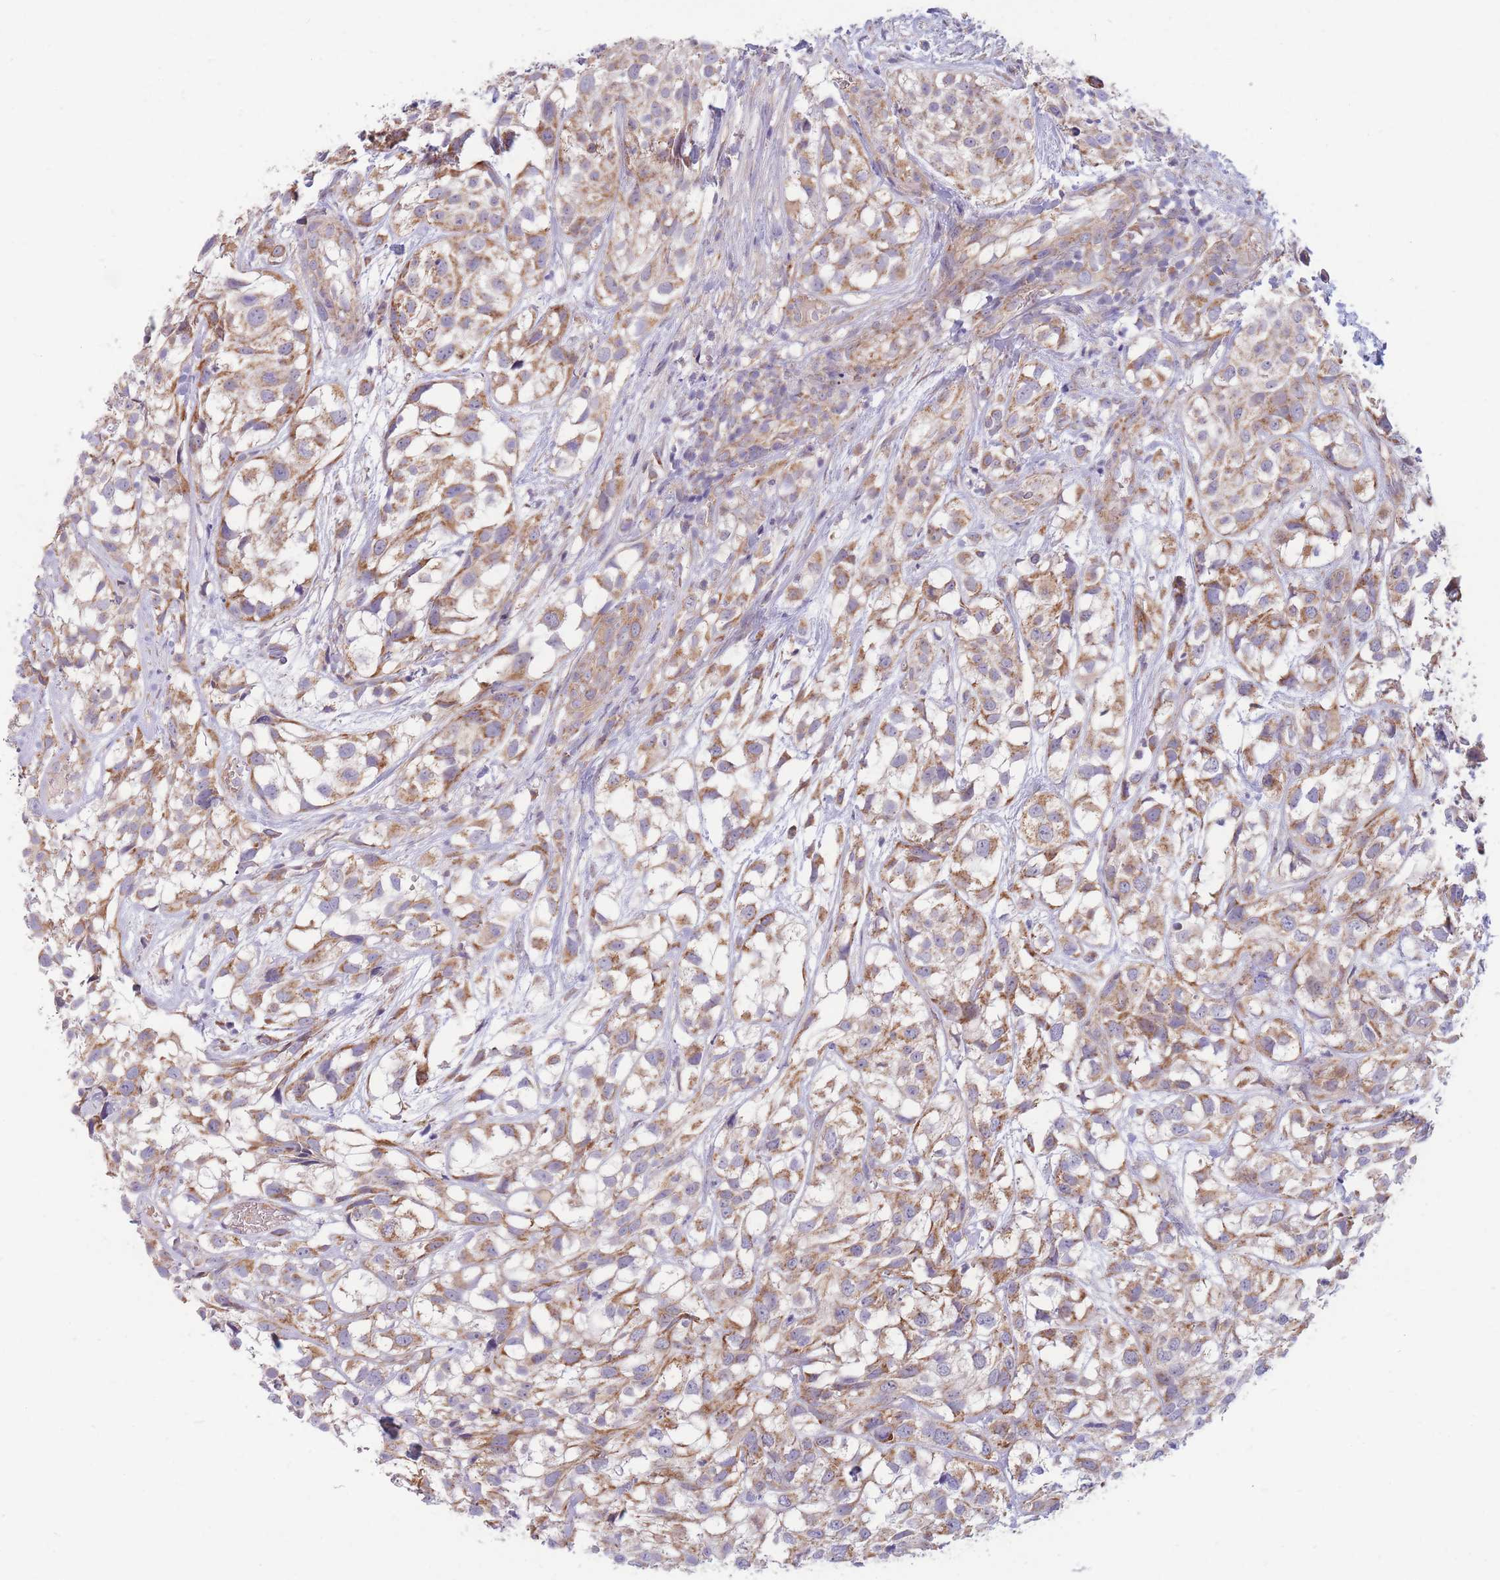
{"staining": {"intensity": "moderate", "quantity": ">75%", "location": "cytoplasmic/membranous"}, "tissue": "urothelial cancer", "cell_type": "Tumor cells", "image_type": "cancer", "snomed": [{"axis": "morphology", "description": "Urothelial carcinoma, High grade"}, {"axis": "topography", "description": "Urinary bladder"}], "caption": "Urothelial carcinoma (high-grade) stained for a protein (brown) reveals moderate cytoplasmic/membranous positive positivity in about >75% of tumor cells.", "gene": "MRPS9", "patient": {"sex": "male", "age": 56}}